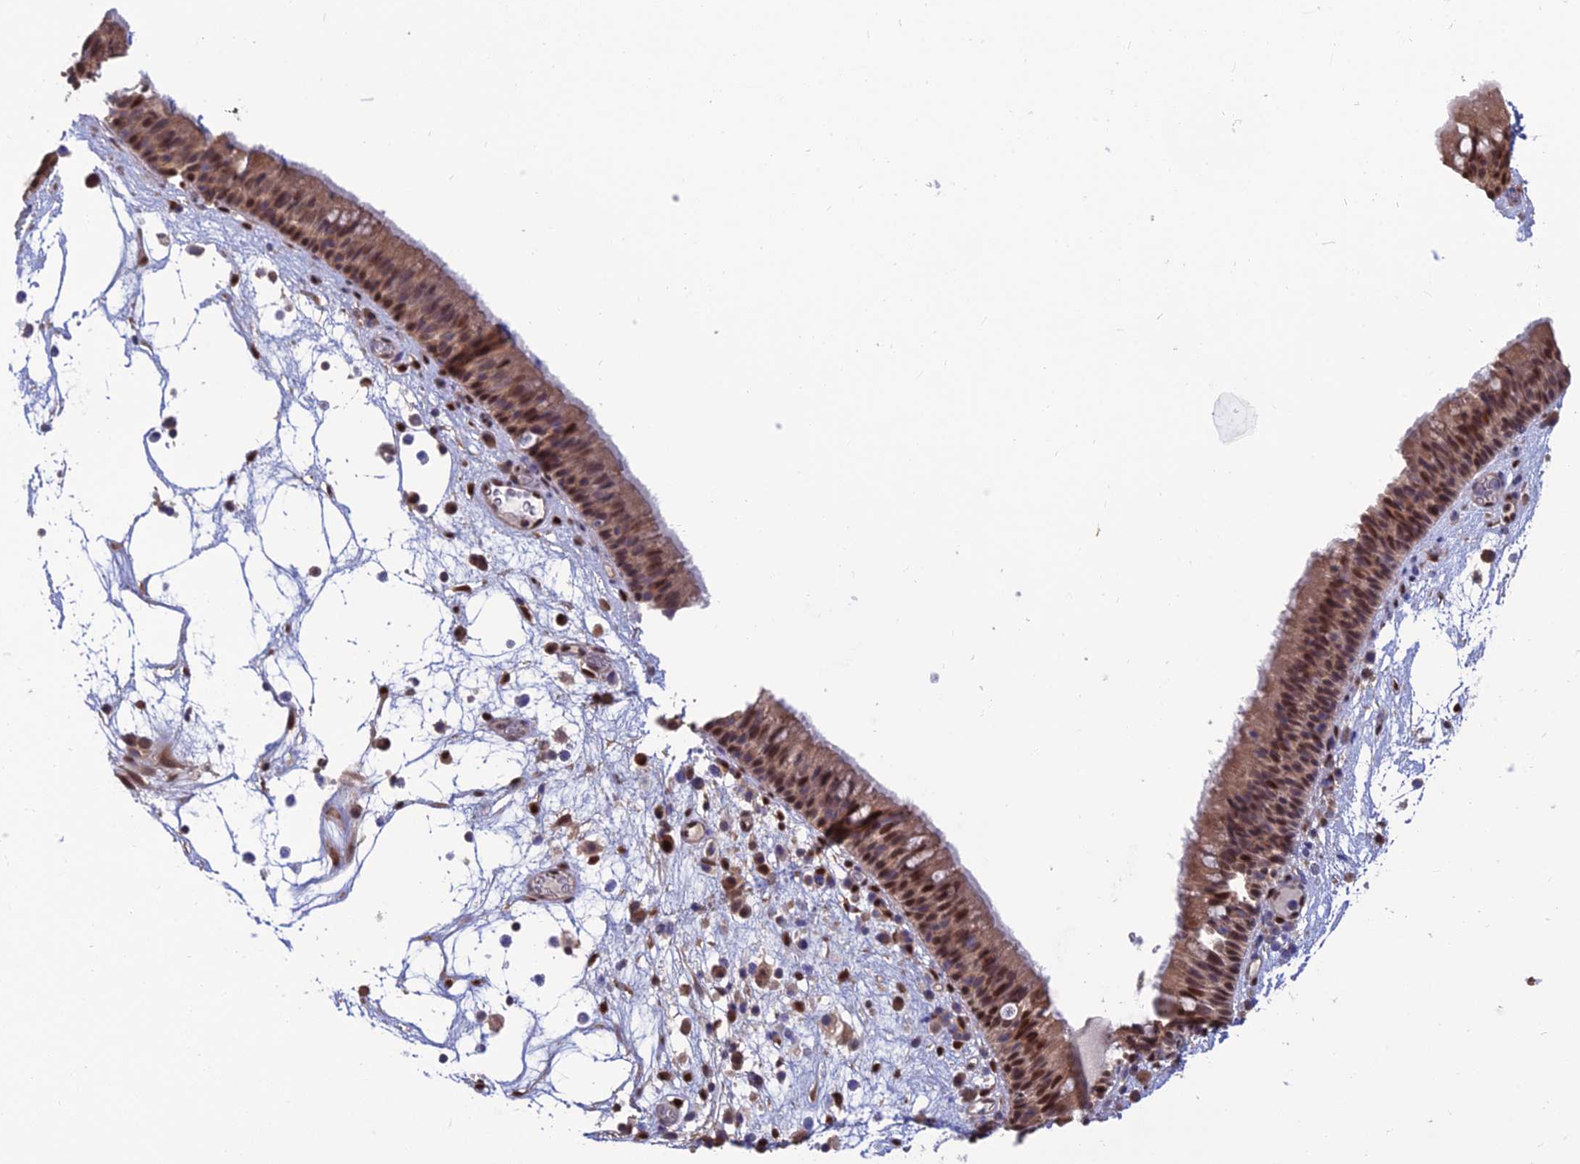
{"staining": {"intensity": "moderate", "quantity": ">75%", "location": "cytoplasmic/membranous,nuclear"}, "tissue": "nasopharynx", "cell_type": "Respiratory epithelial cells", "image_type": "normal", "snomed": [{"axis": "morphology", "description": "Normal tissue, NOS"}, {"axis": "morphology", "description": "Inflammation, NOS"}, {"axis": "morphology", "description": "Malignant melanoma, Metastatic site"}, {"axis": "topography", "description": "Nasopharynx"}], "caption": "Nasopharynx stained with DAB (3,3'-diaminobenzidine) immunohistochemistry demonstrates medium levels of moderate cytoplasmic/membranous,nuclear positivity in approximately >75% of respiratory epithelial cells. Immunohistochemistry stains the protein in brown and the nuclei are stained blue.", "gene": "DNPEP", "patient": {"sex": "male", "age": 70}}